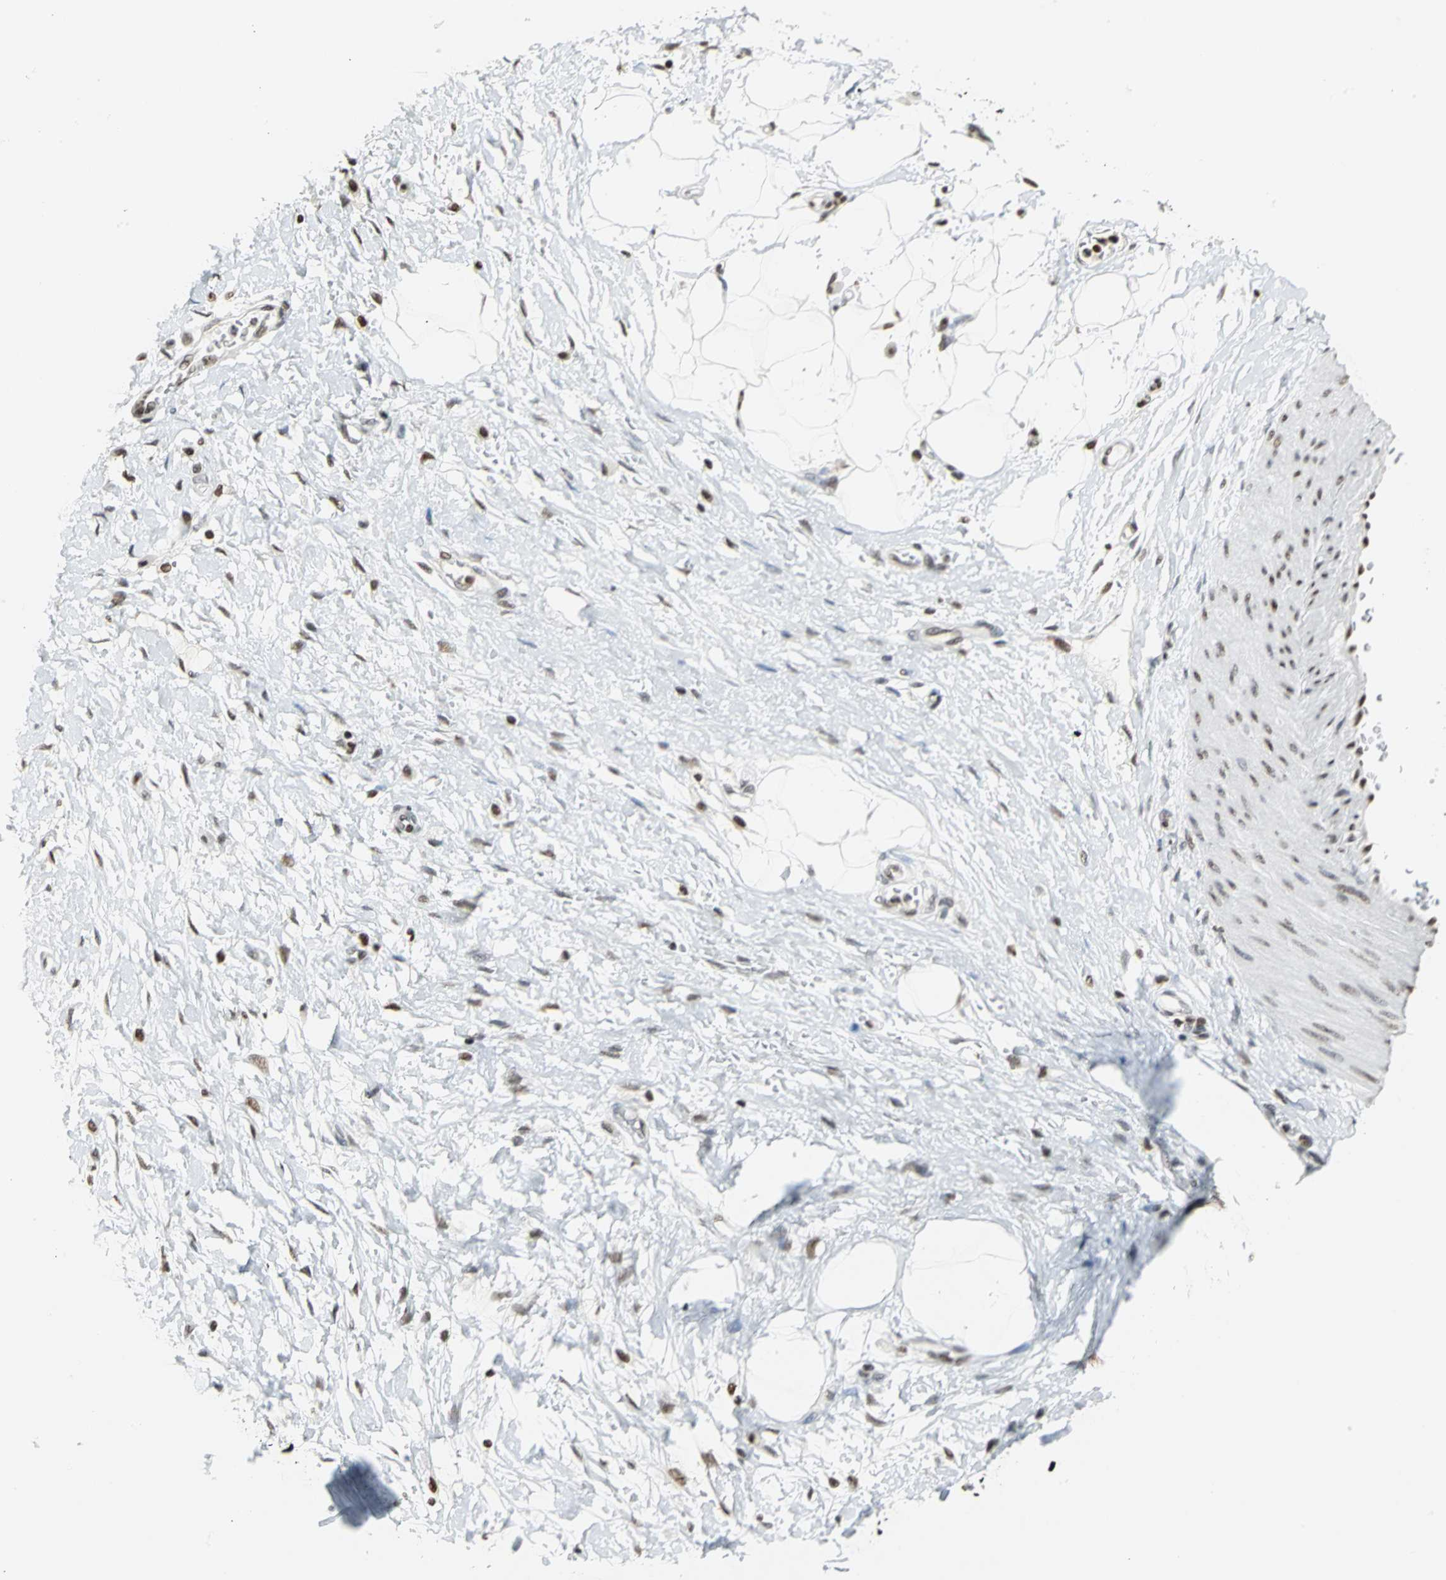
{"staining": {"intensity": "negative", "quantity": "none", "location": "none"}, "tissue": "adipose tissue", "cell_type": "Adipocytes", "image_type": "normal", "snomed": [{"axis": "morphology", "description": "Normal tissue, NOS"}, {"axis": "morphology", "description": "Urothelial carcinoma, High grade"}, {"axis": "topography", "description": "Vascular tissue"}, {"axis": "topography", "description": "Urinary bladder"}], "caption": "A histopathology image of human adipose tissue is negative for staining in adipocytes. Brightfield microscopy of IHC stained with DAB (3,3'-diaminobenzidine) (brown) and hematoxylin (blue), captured at high magnification.", "gene": "HNRNPD", "patient": {"sex": "female", "age": 56}}